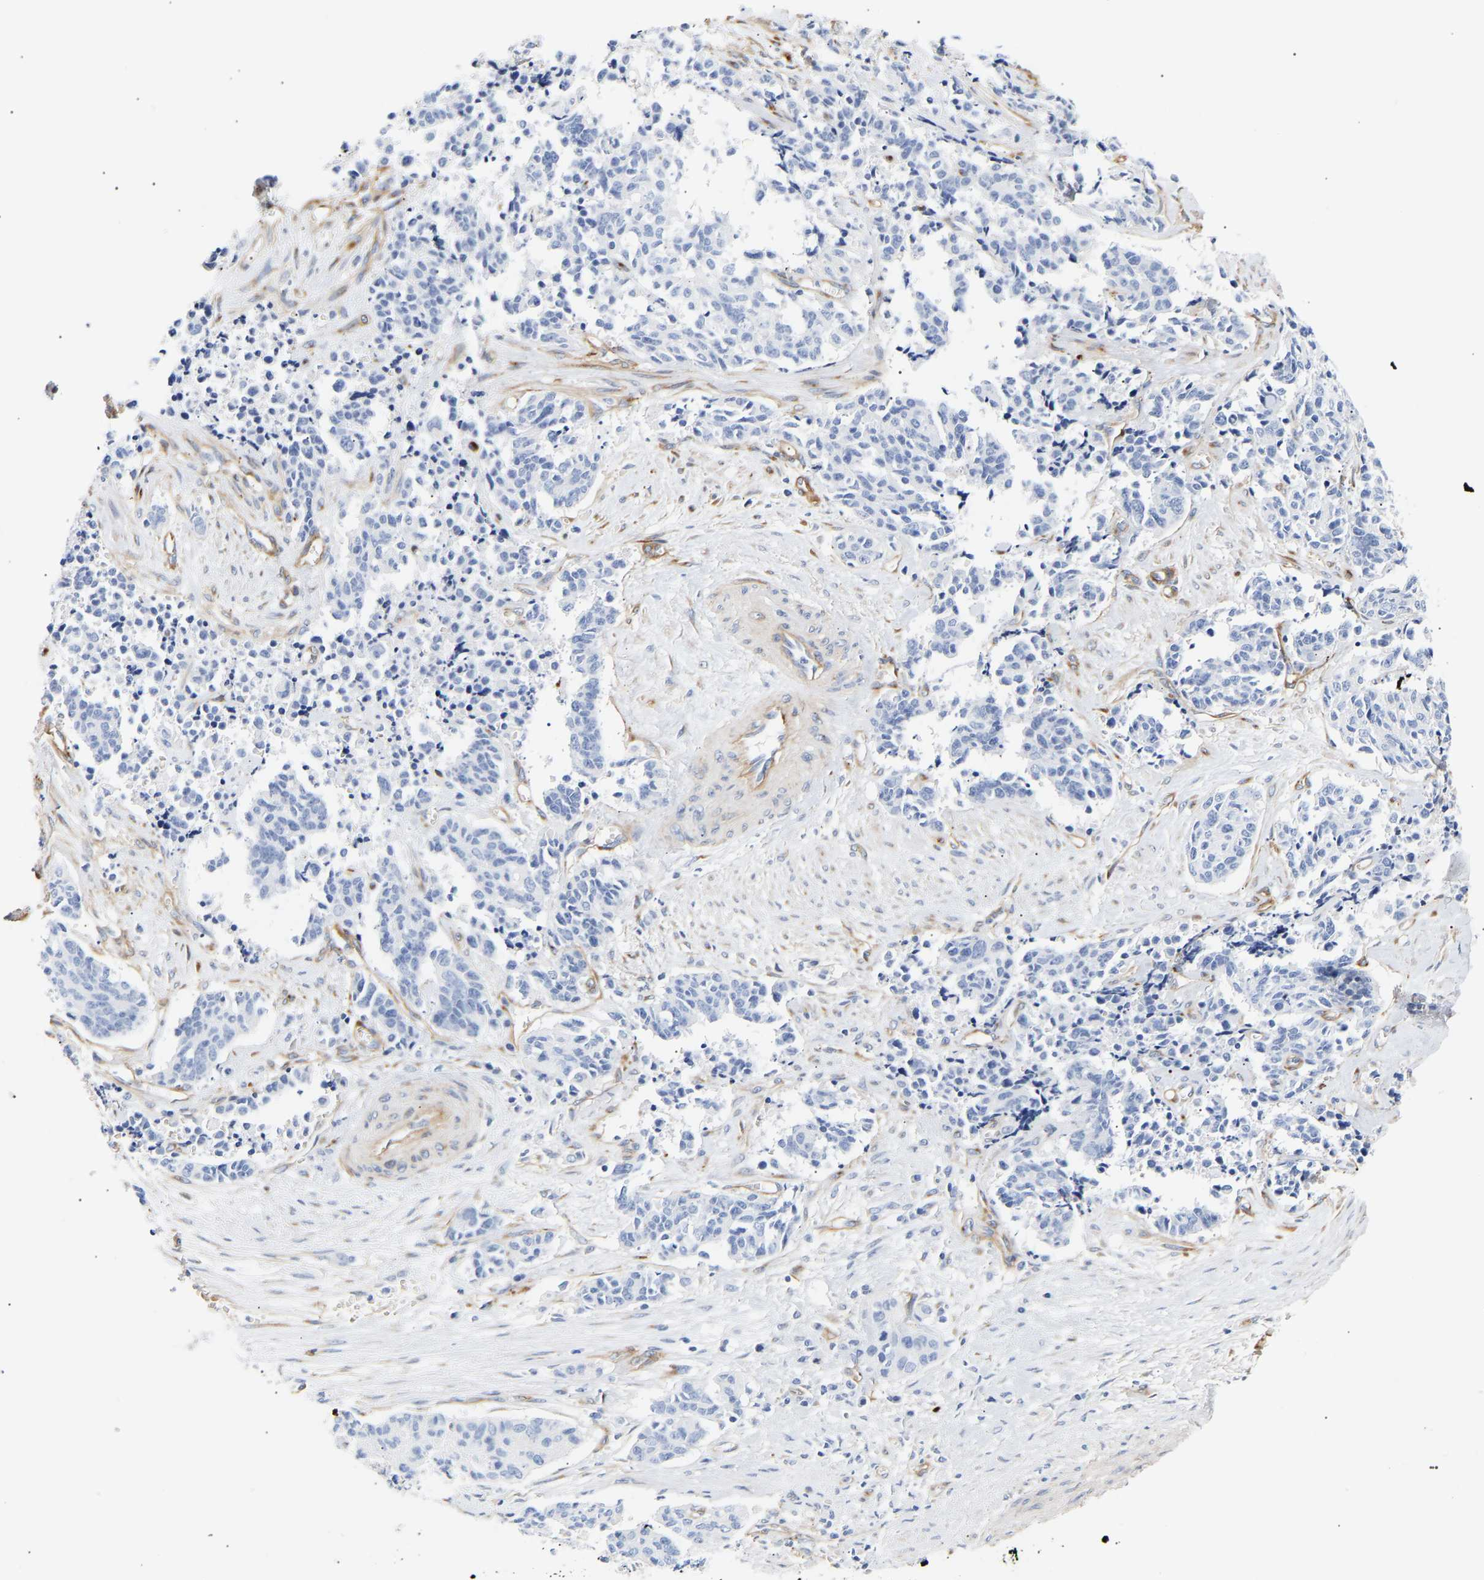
{"staining": {"intensity": "negative", "quantity": "none", "location": "none"}, "tissue": "cervical cancer", "cell_type": "Tumor cells", "image_type": "cancer", "snomed": [{"axis": "morphology", "description": "Squamous cell carcinoma, NOS"}, {"axis": "topography", "description": "Cervix"}], "caption": "Immunohistochemistry (IHC) of human cervical cancer (squamous cell carcinoma) demonstrates no positivity in tumor cells. (Stains: DAB immunohistochemistry (IHC) with hematoxylin counter stain, Microscopy: brightfield microscopy at high magnification).", "gene": "IGFBP7", "patient": {"sex": "female", "age": 35}}